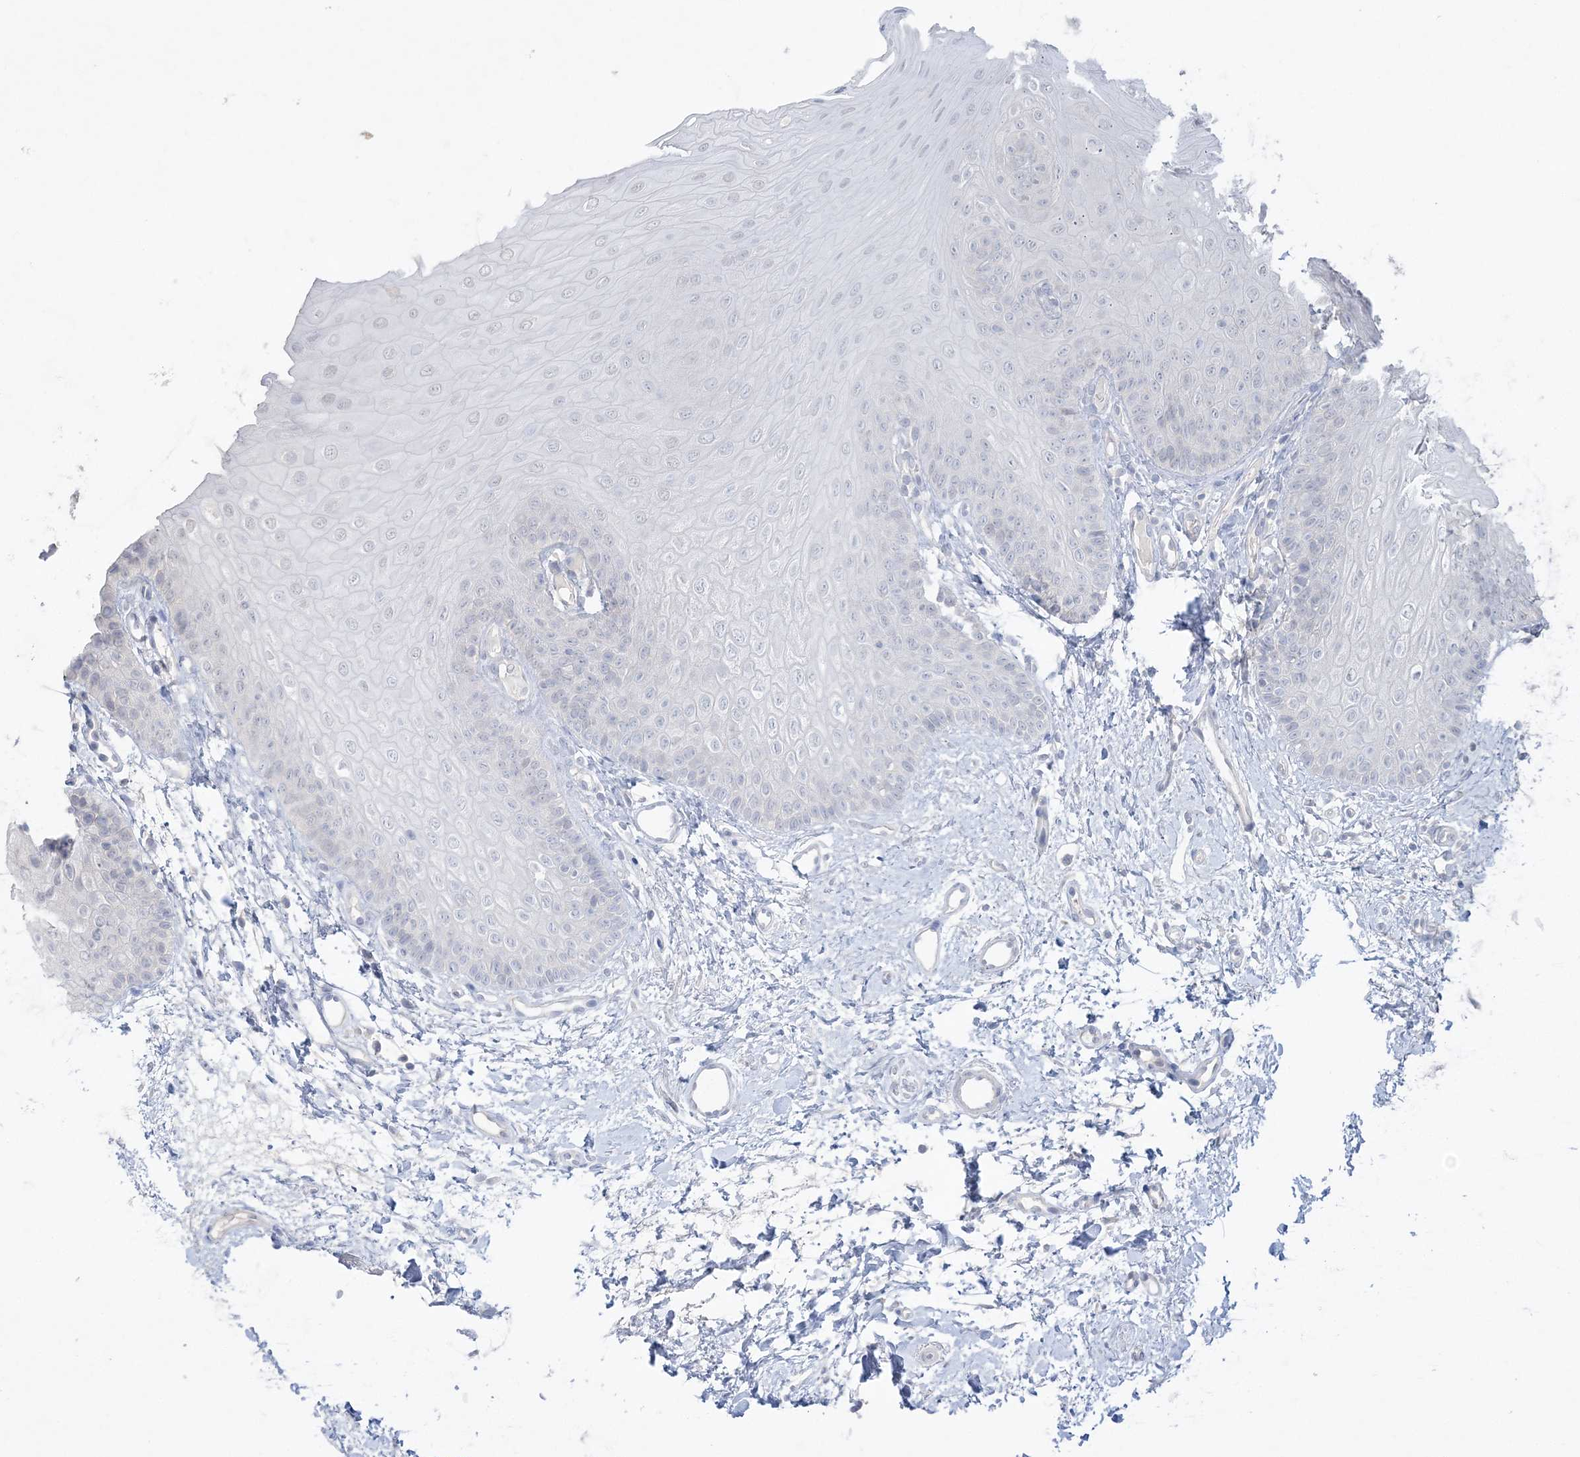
{"staining": {"intensity": "negative", "quantity": "none", "location": "none"}, "tissue": "oral mucosa", "cell_type": "Squamous epithelial cells", "image_type": "normal", "snomed": [{"axis": "morphology", "description": "Normal tissue, NOS"}, {"axis": "topography", "description": "Oral tissue"}], "caption": "A micrograph of human oral mucosa is negative for staining in squamous epithelial cells. Brightfield microscopy of immunohistochemistry stained with DAB (3,3'-diaminobenzidine) (brown) and hematoxylin (blue), captured at high magnification.", "gene": "SH3BP4", "patient": {"sex": "female", "age": 68}}